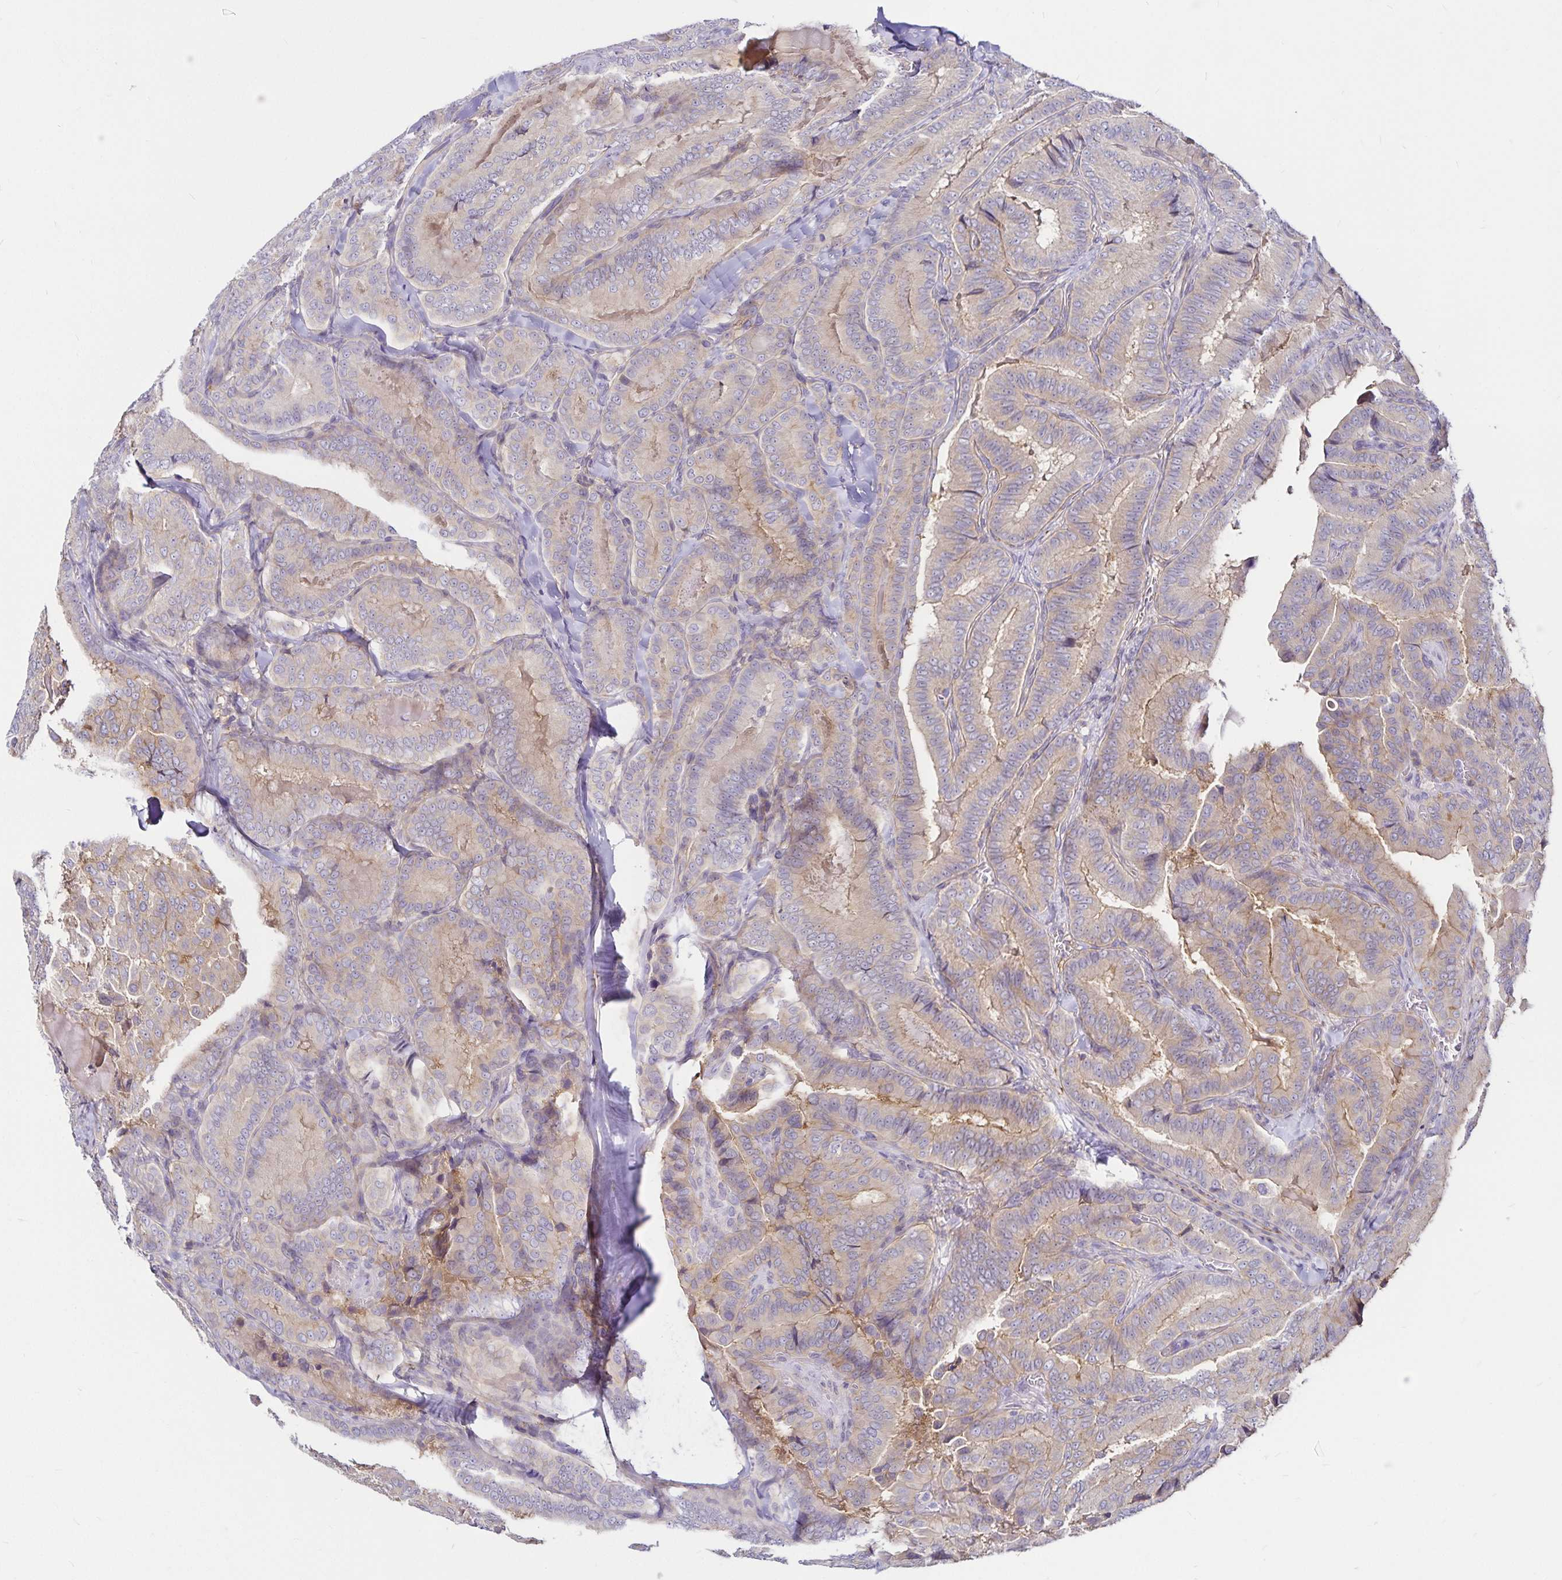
{"staining": {"intensity": "weak", "quantity": "<25%", "location": "cytoplasmic/membranous"}, "tissue": "thyroid cancer", "cell_type": "Tumor cells", "image_type": "cancer", "snomed": [{"axis": "morphology", "description": "Papillary adenocarcinoma, NOS"}, {"axis": "topography", "description": "Thyroid gland"}], "caption": "Immunohistochemical staining of human papillary adenocarcinoma (thyroid) demonstrates no significant staining in tumor cells.", "gene": "GNG12", "patient": {"sex": "male", "age": 61}}